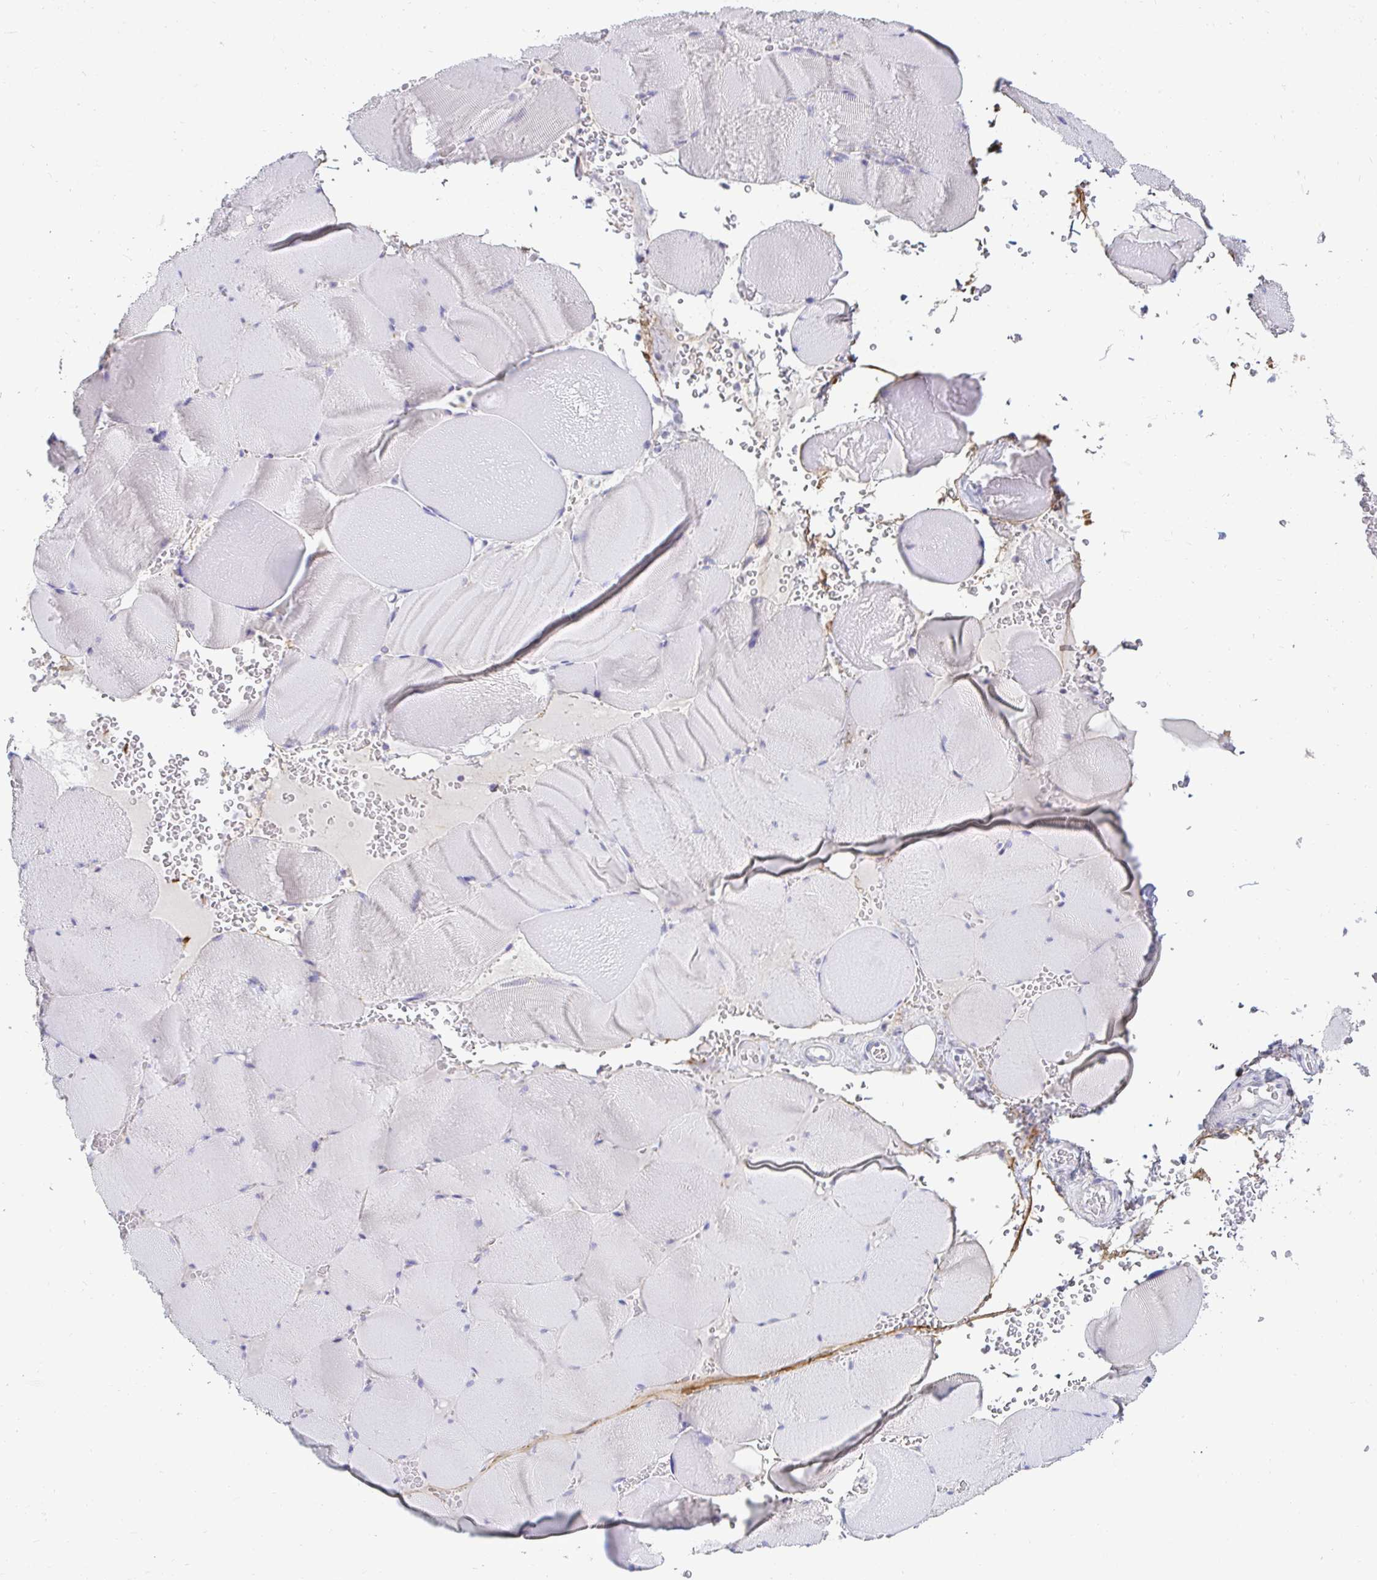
{"staining": {"intensity": "negative", "quantity": "none", "location": "none"}, "tissue": "skeletal muscle", "cell_type": "Myocytes", "image_type": "normal", "snomed": [{"axis": "morphology", "description": "Normal tissue, NOS"}, {"axis": "topography", "description": "Skeletal muscle"}, {"axis": "topography", "description": "Head-Neck"}], "caption": "IHC histopathology image of benign skeletal muscle stained for a protein (brown), which shows no positivity in myocytes.", "gene": "OR51D1", "patient": {"sex": "male", "age": 66}}